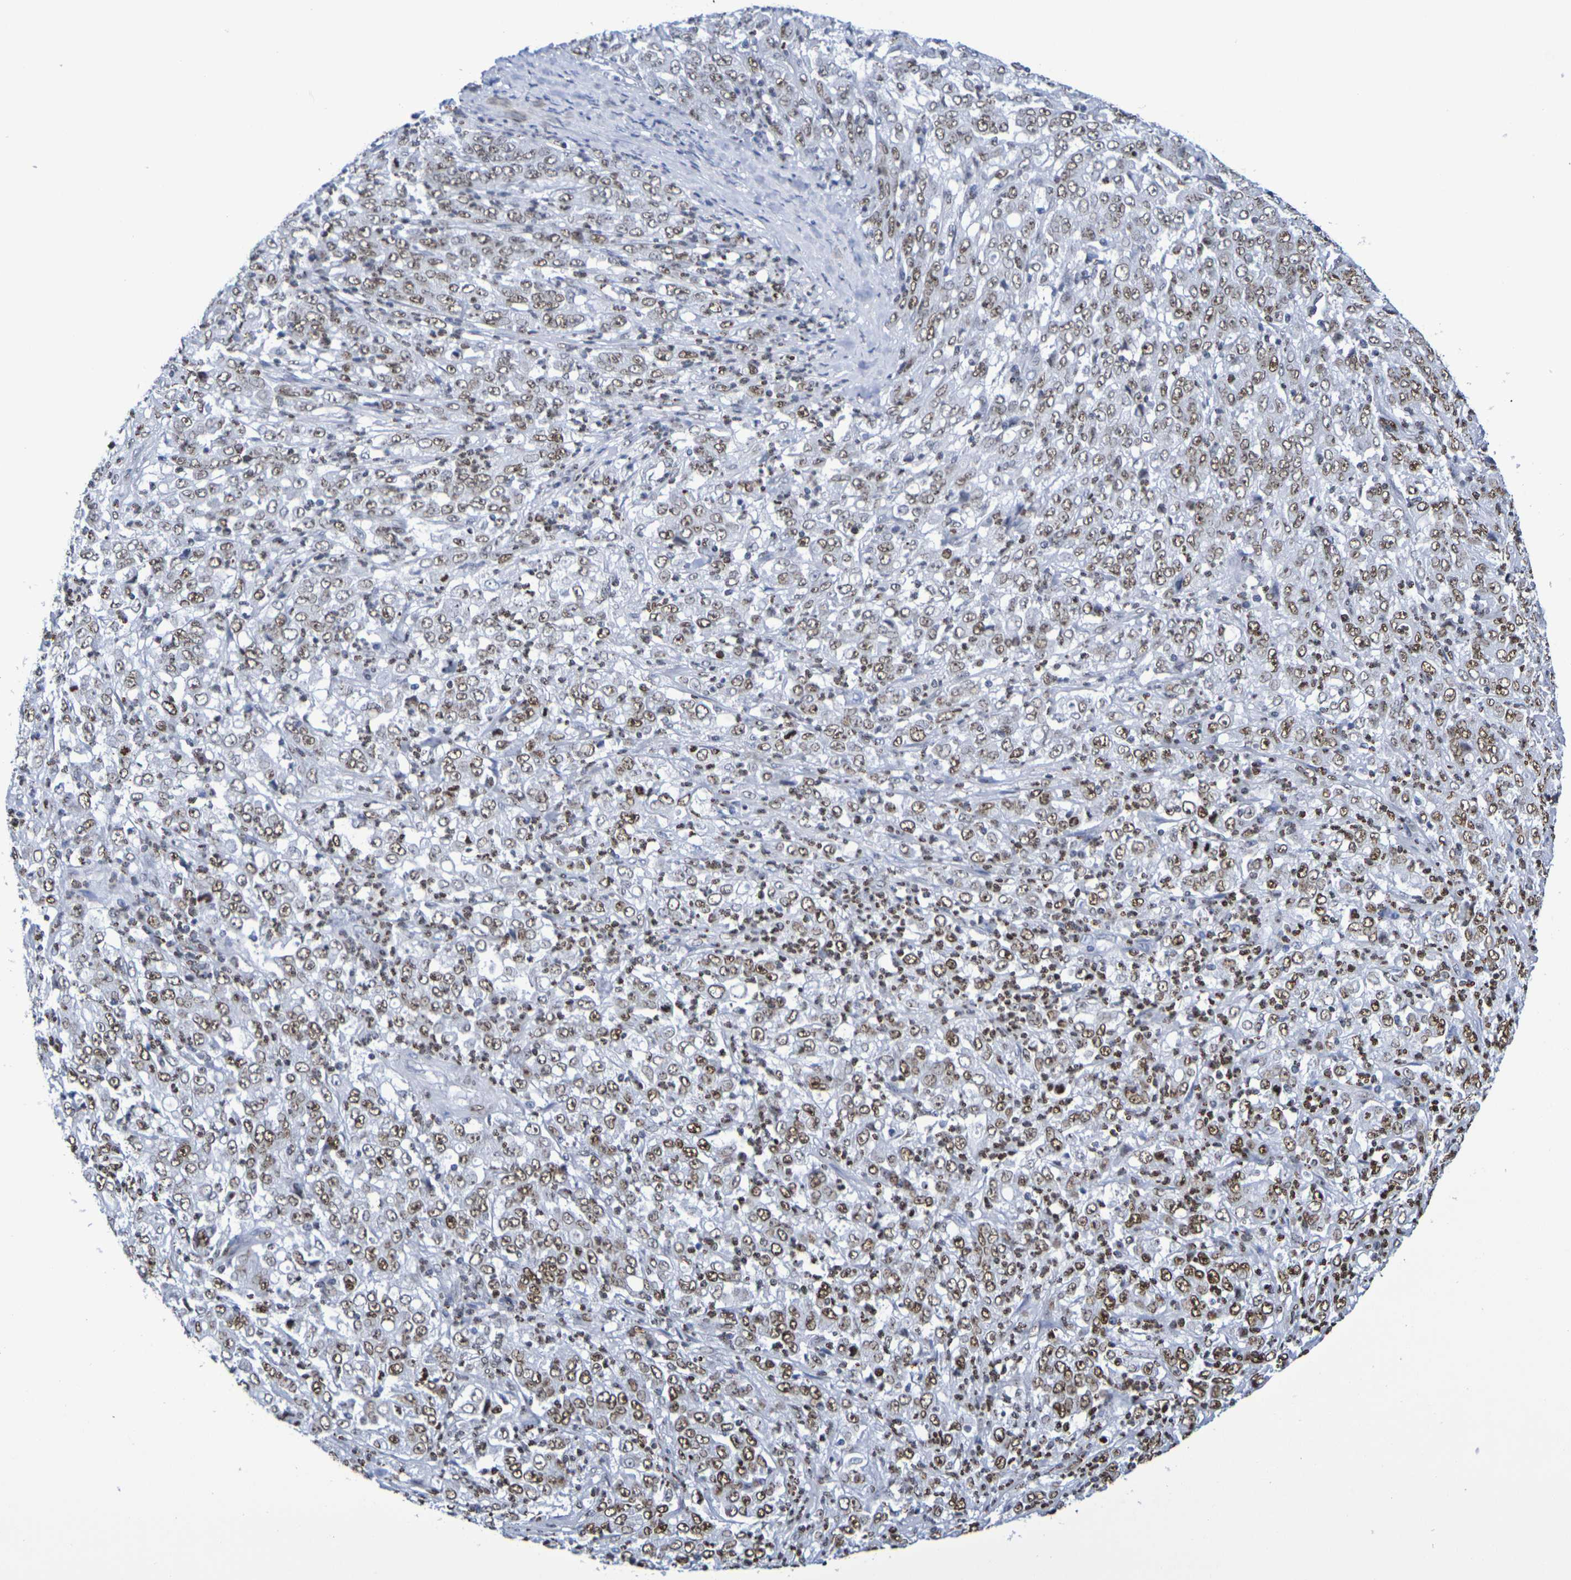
{"staining": {"intensity": "moderate", "quantity": ">75%", "location": "nuclear"}, "tissue": "stomach cancer", "cell_type": "Tumor cells", "image_type": "cancer", "snomed": [{"axis": "morphology", "description": "Adenocarcinoma, NOS"}, {"axis": "topography", "description": "Stomach, lower"}], "caption": "Moderate nuclear staining is identified in approximately >75% of tumor cells in stomach adenocarcinoma.", "gene": "H1-5", "patient": {"sex": "female", "age": 71}}